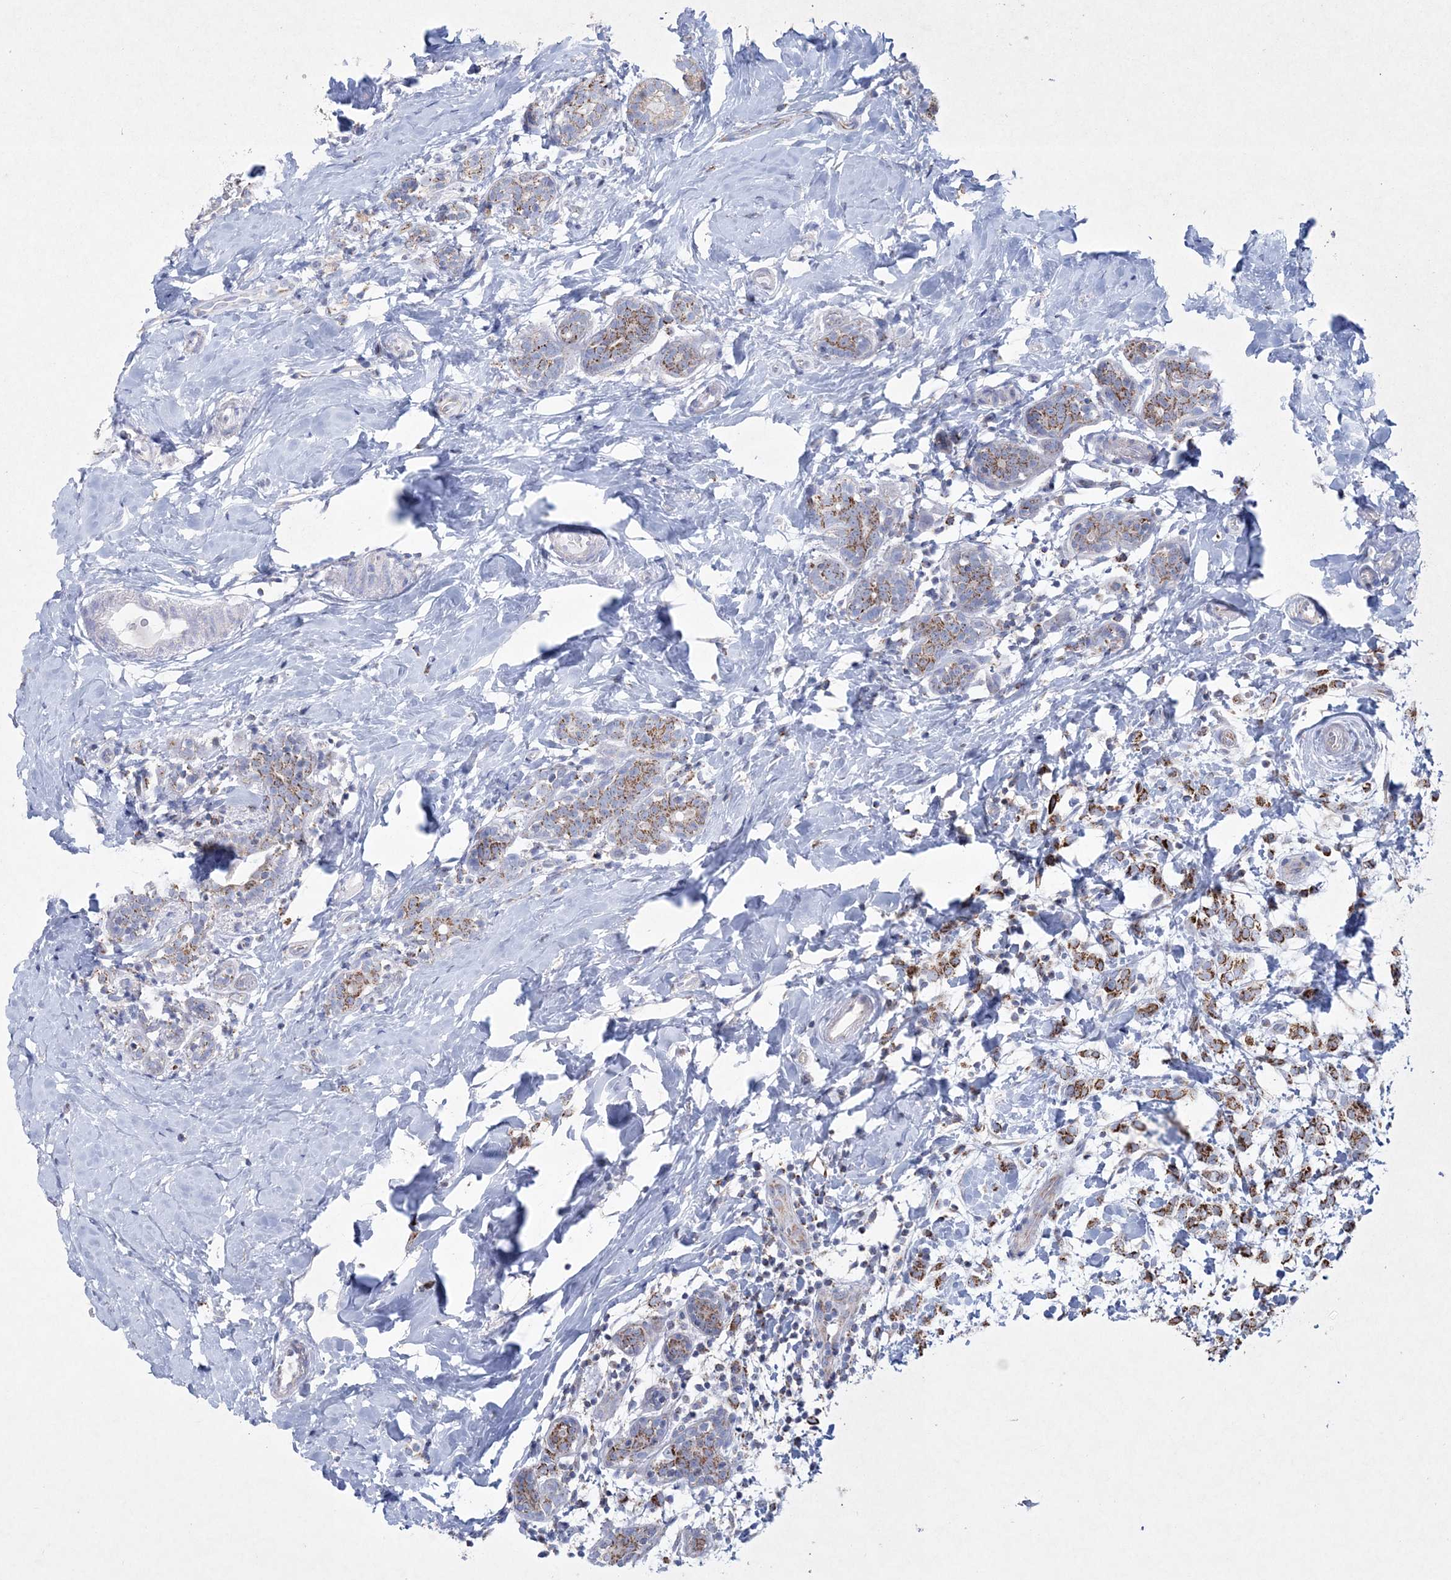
{"staining": {"intensity": "moderate", "quantity": ">75%", "location": "cytoplasmic/membranous"}, "tissue": "breast cancer", "cell_type": "Tumor cells", "image_type": "cancer", "snomed": [{"axis": "morphology", "description": "Normal tissue, NOS"}, {"axis": "morphology", "description": "Lobular carcinoma"}, {"axis": "topography", "description": "Breast"}], "caption": "Human breast lobular carcinoma stained with a brown dye exhibits moderate cytoplasmic/membranous positive staining in about >75% of tumor cells.", "gene": "CES4A", "patient": {"sex": "female", "age": 47}}